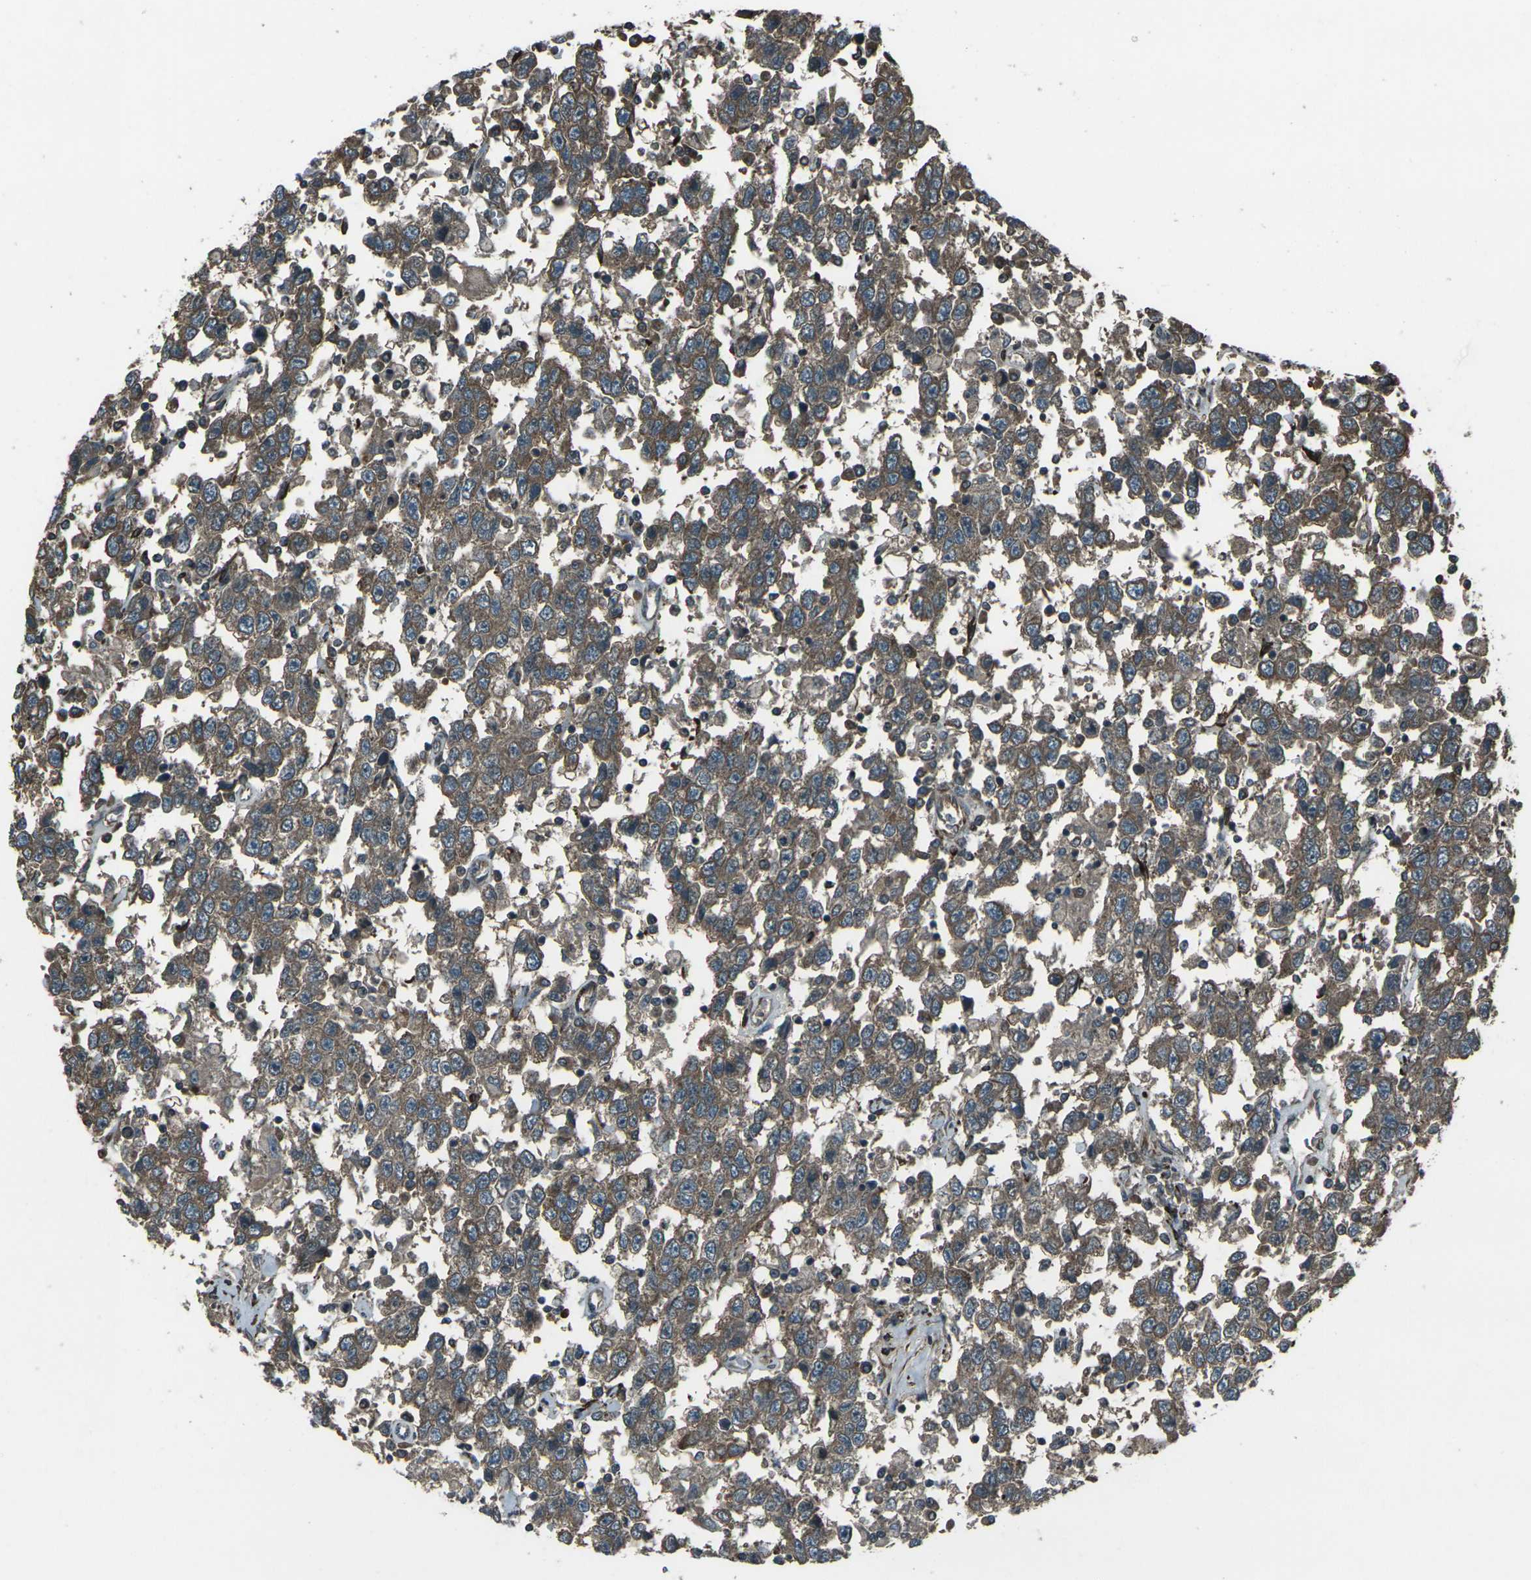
{"staining": {"intensity": "moderate", "quantity": ">75%", "location": "cytoplasmic/membranous"}, "tissue": "testis cancer", "cell_type": "Tumor cells", "image_type": "cancer", "snomed": [{"axis": "morphology", "description": "Seminoma, NOS"}, {"axis": "topography", "description": "Testis"}], "caption": "Protein staining displays moderate cytoplasmic/membranous positivity in about >75% of tumor cells in testis cancer.", "gene": "LSMEM1", "patient": {"sex": "male", "age": 41}}